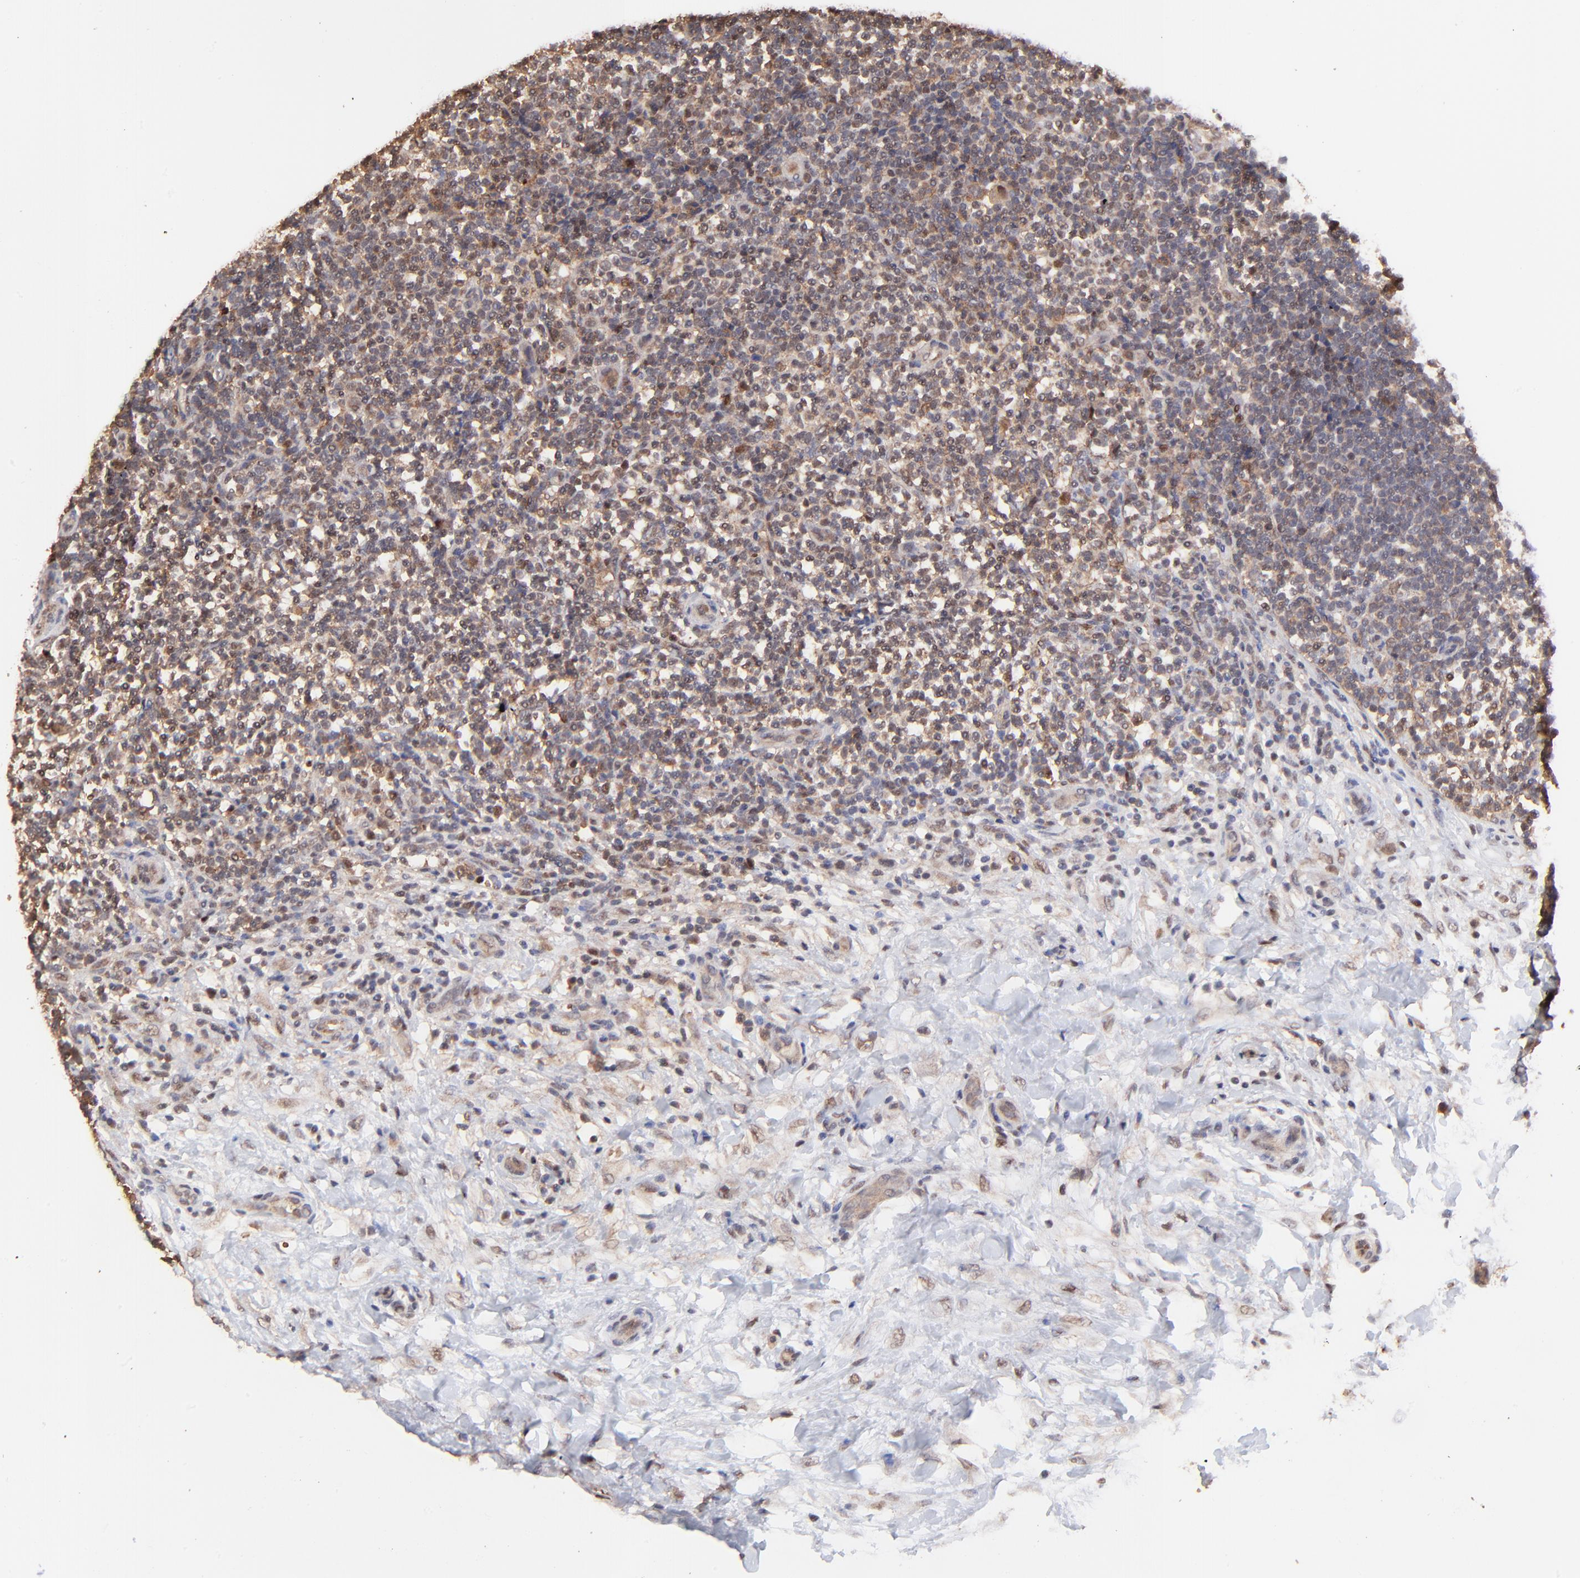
{"staining": {"intensity": "weak", "quantity": ">75%", "location": "cytoplasmic/membranous"}, "tissue": "lymphoma", "cell_type": "Tumor cells", "image_type": "cancer", "snomed": [{"axis": "morphology", "description": "Malignant lymphoma, non-Hodgkin's type, Low grade"}, {"axis": "topography", "description": "Lymph node"}], "caption": "An immunohistochemistry photomicrograph of neoplastic tissue is shown. Protein staining in brown shows weak cytoplasmic/membranous positivity in lymphoma within tumor cells.", "gene": "PSMA6", "patient": {"sex": "female", "age": 76}}